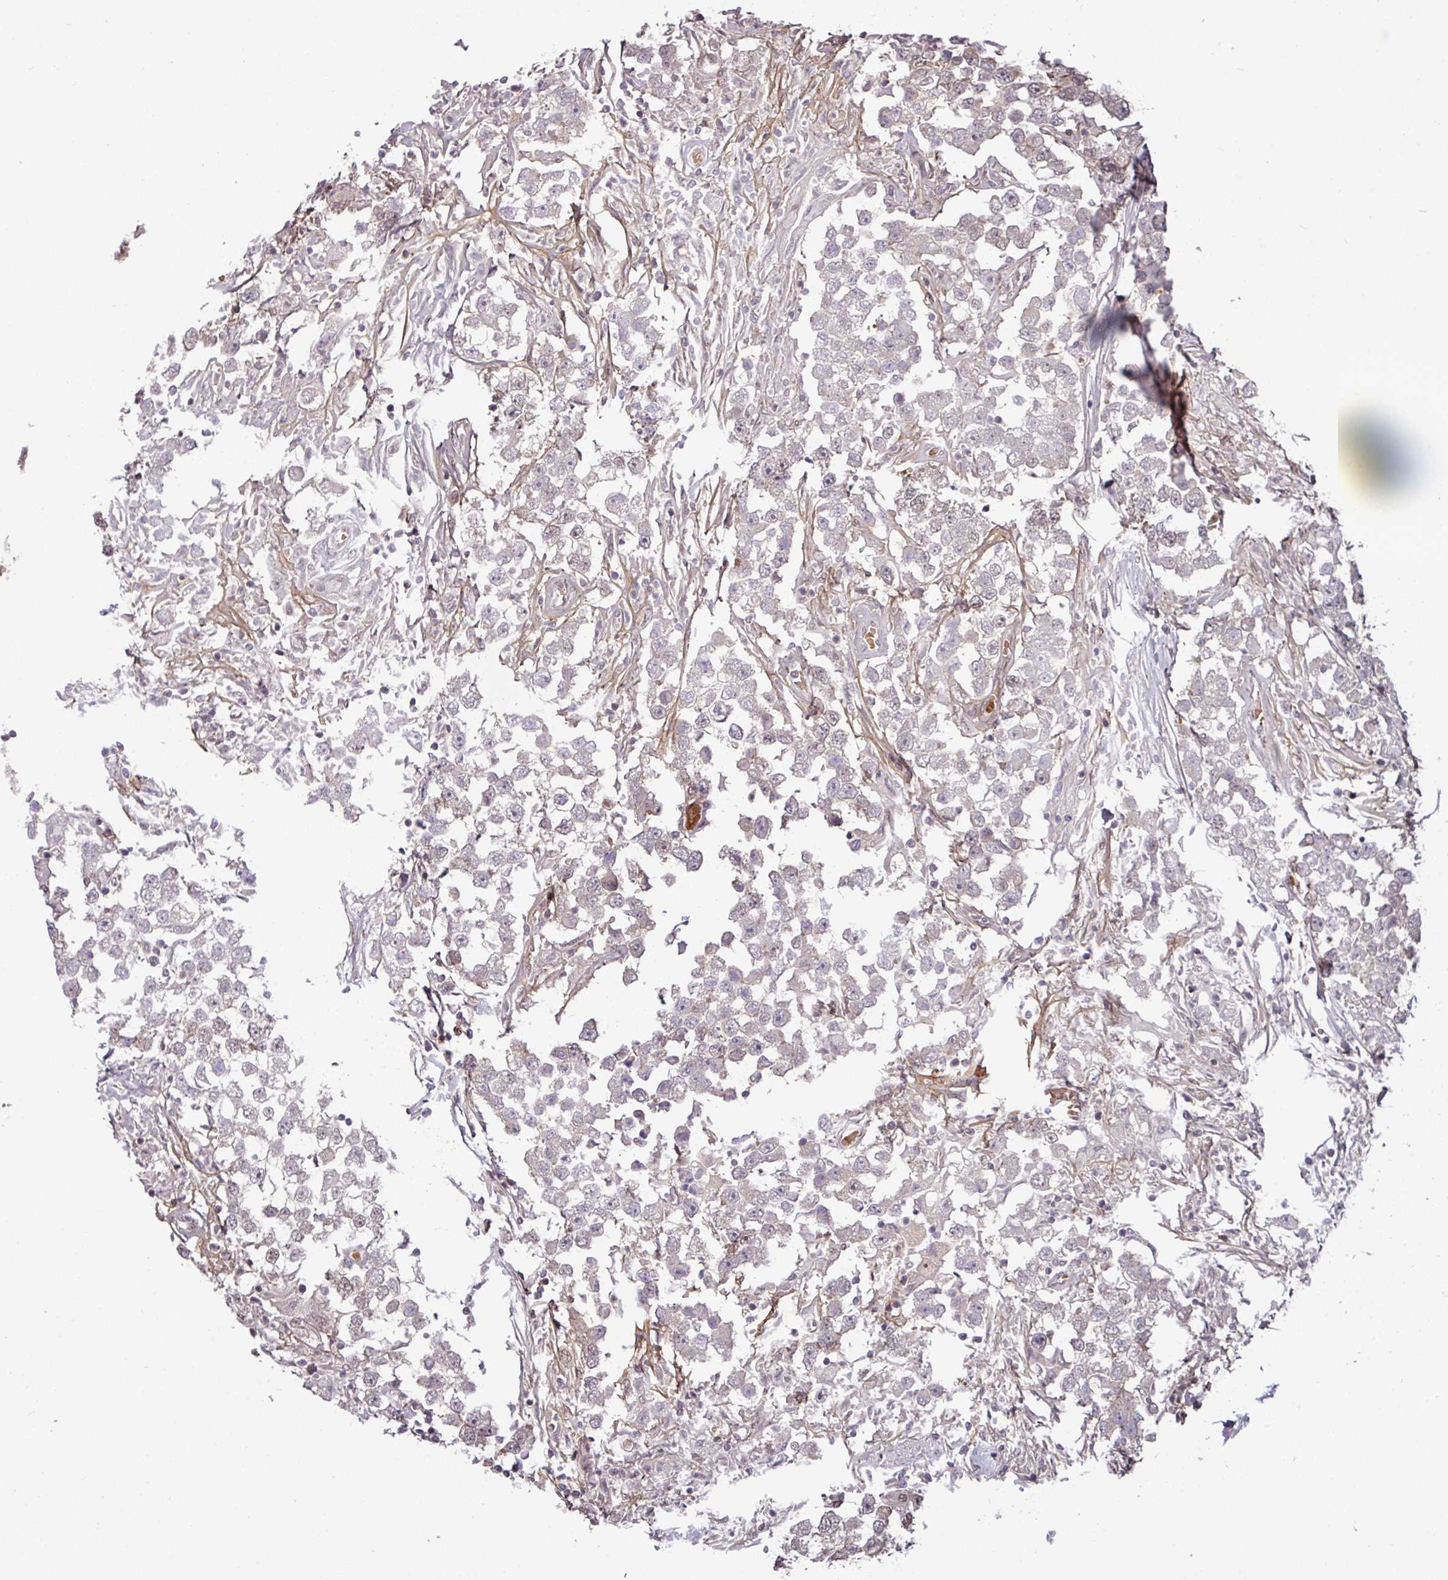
{"staining": {"intensity": "moderate", "quantity": "25%-75%", "location": "nuclear"}, "tissue": "testis cancer", "cell_type": "Tumor cells", "image_type": "cancer", "snomed": [{"axis": "morphology", "description": "Seminoma, NOS"}, {"axis": "topography", "description": "Testis"}], "caption": "Immunohistochemistry (DAB (3,3'-diaminobenzidine)) staining of human seminoma (testis) reveals moderate nuclear protein staining in about 25%-75% of tumor cells.", "gene": "CIC", "patient": {"sex": "male", "age": 46}}